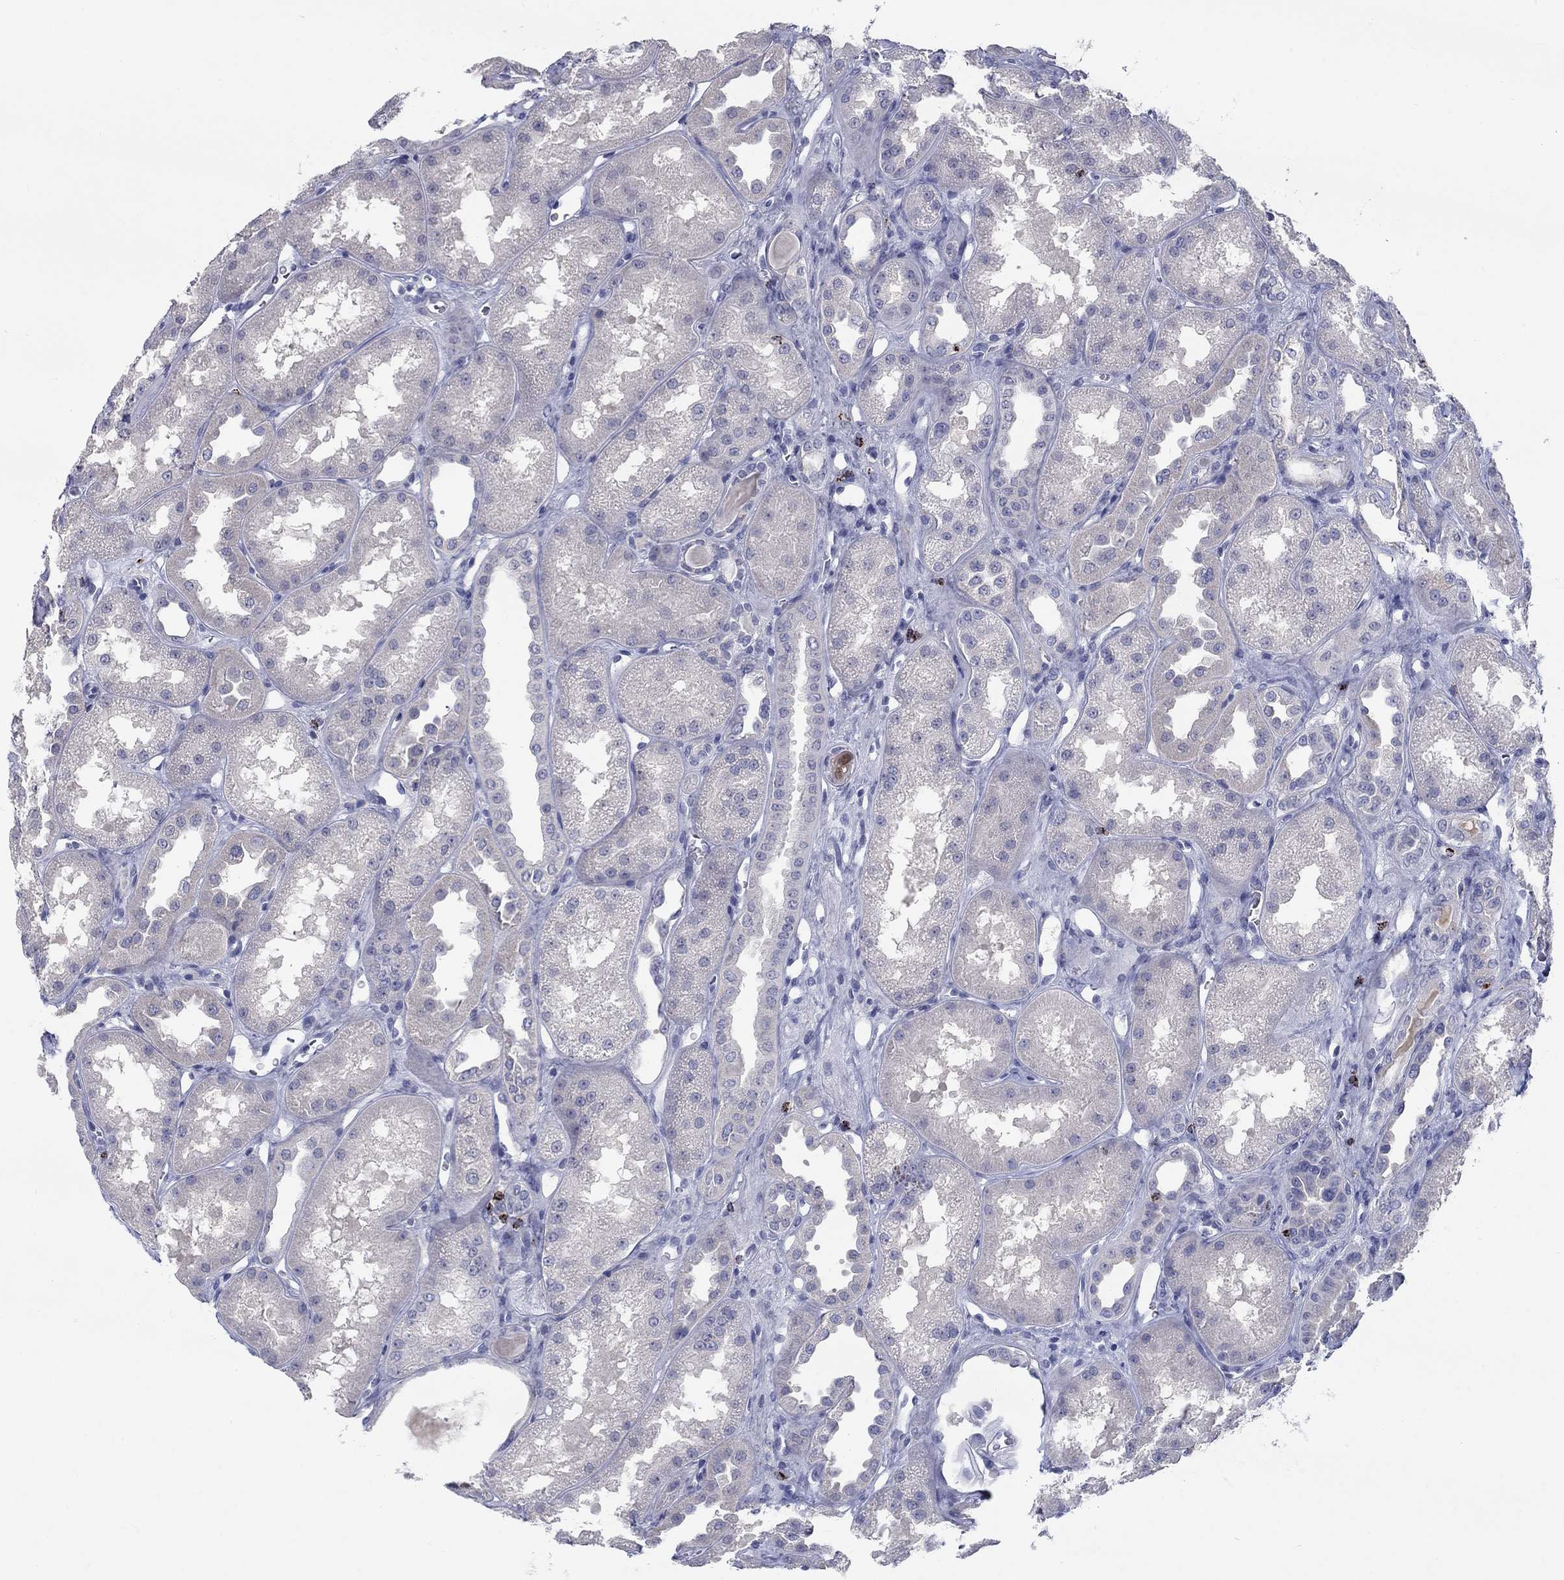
{"staining": {"intensity": "negative", "quantity": "none", "location": "none"}, "tissue": "kidney", "cell_type": "Cells in glomeruli", "image_type": "normal", "snomed": [{"axis": "morphology", "description": "Normal tissue, NOS"}, {"axis": "topography", "description": "Kidney"}], "caption": "Immunohistochemistry image of normal human kidney stained for a protein (brown), which reveals no positivity in cells in glomeruli. Nuclei are stained in blue.", "gene": "GZMA", "patient": {"sex": "male", "age": 61}}